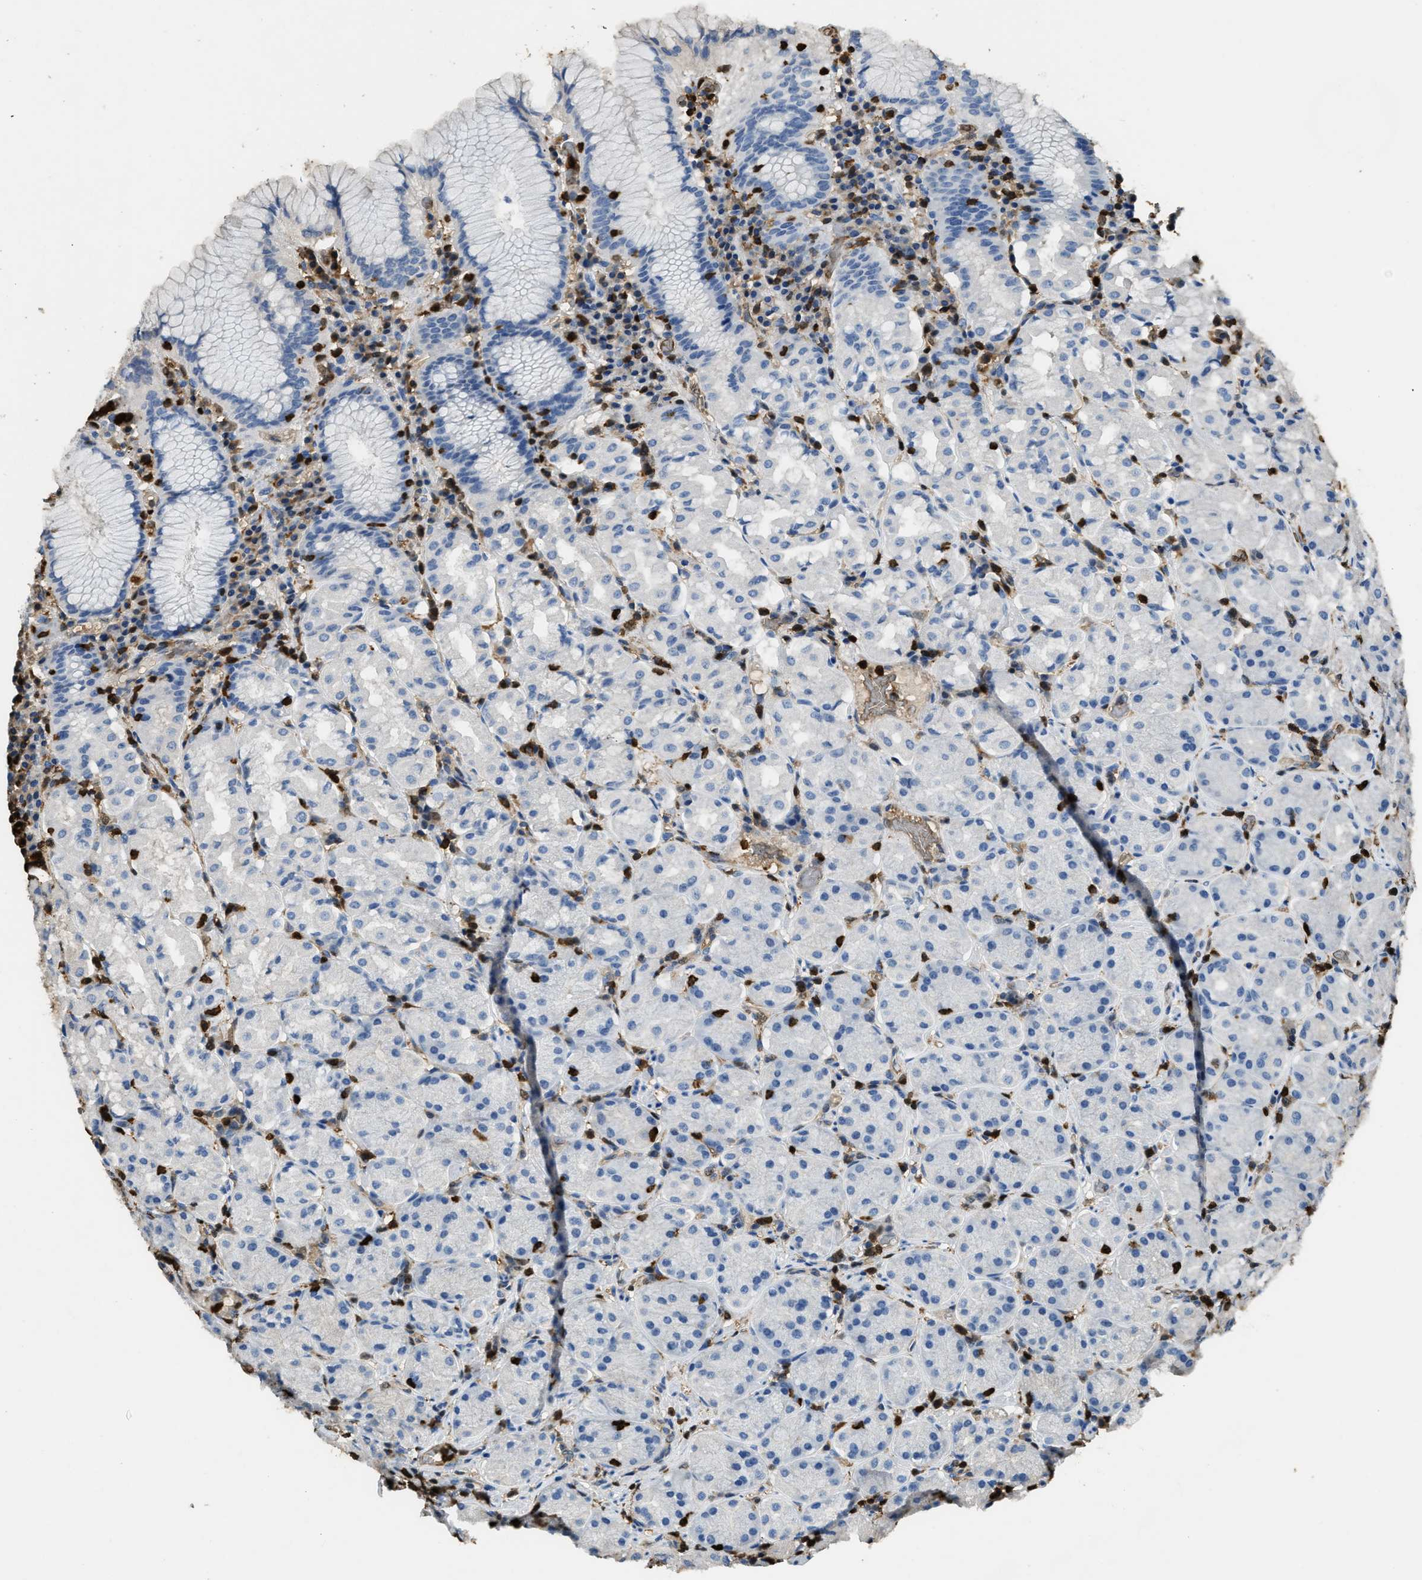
{"staining": {"intensity": "negative", "quantity": "none", "location": "none"}, "tissue": "stomach", "cell_type": "Glandular cells", "image_type": "normal", "snomed": [{"axis": "morphology", "description": "Normal tissue, NOS"}, {"axis": "topography", "description": "Stomach"}, {"axis": "topography", "description": "Stomach, lower"}], "caption": "Protein analysis of benign stomach demonstrates no significant positivity in glandular cells.", "gene": "ARHGDIB", "patient": {"sex": "female", "age": 56}}